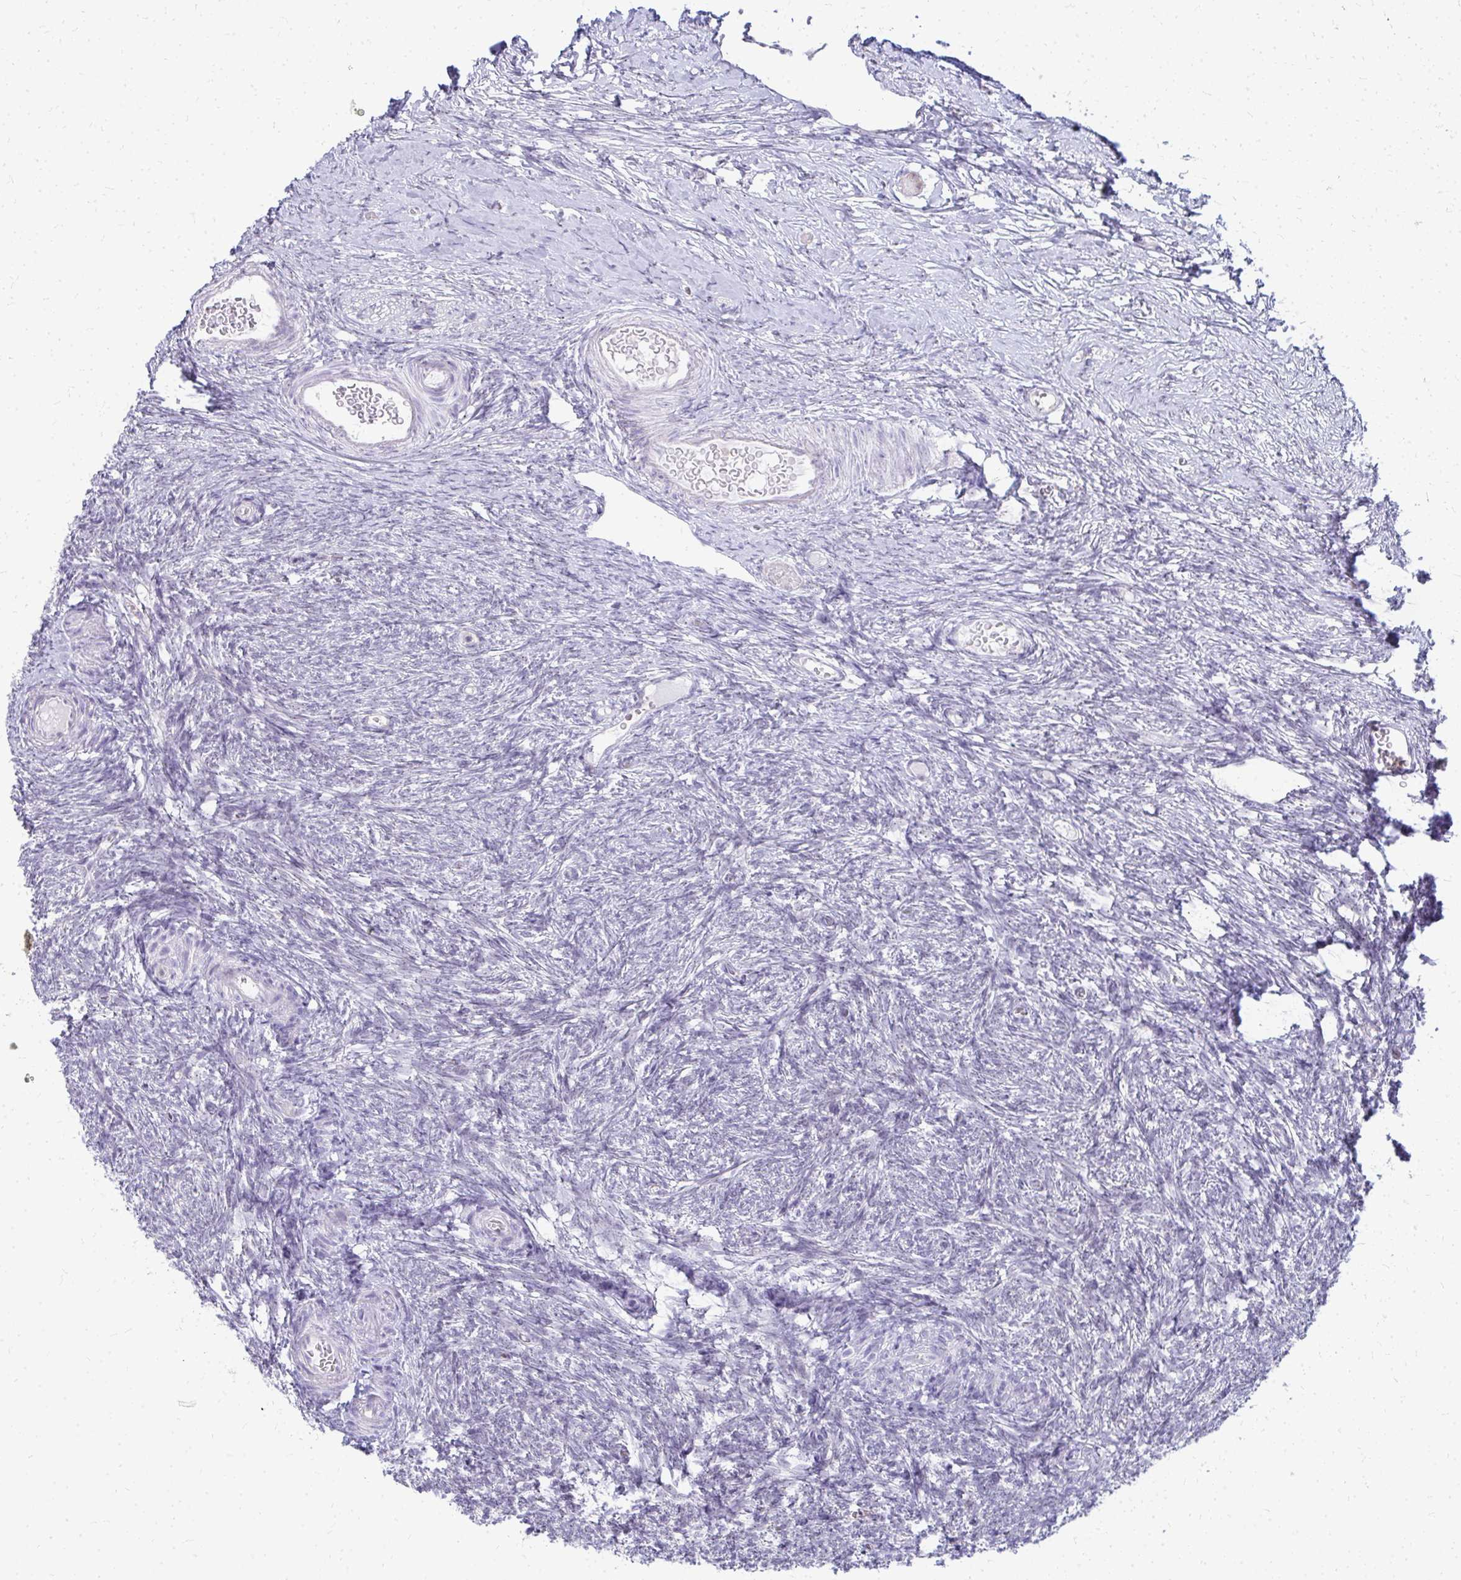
{"staining": {"intensity": "negative", "quantity": "none", "location": "none"}, "tissue": "ovary", "cell_type": "Ovarian stroma cells", "image_type": "normal", "snomed": [{"axis": "morphology", "description": "Normal tissue, NOS"}, {"axis": "topography", "description": "Ovary"}], "caption": "Protein analysis of benign ovary reveals no significant positivity in ovarian stroma cells. (DAB immunohistochemistry (IHC) with hematoxylin counter stain).", "gene": "FAM9A", "patient": {"sex": "female", "age": 39}}